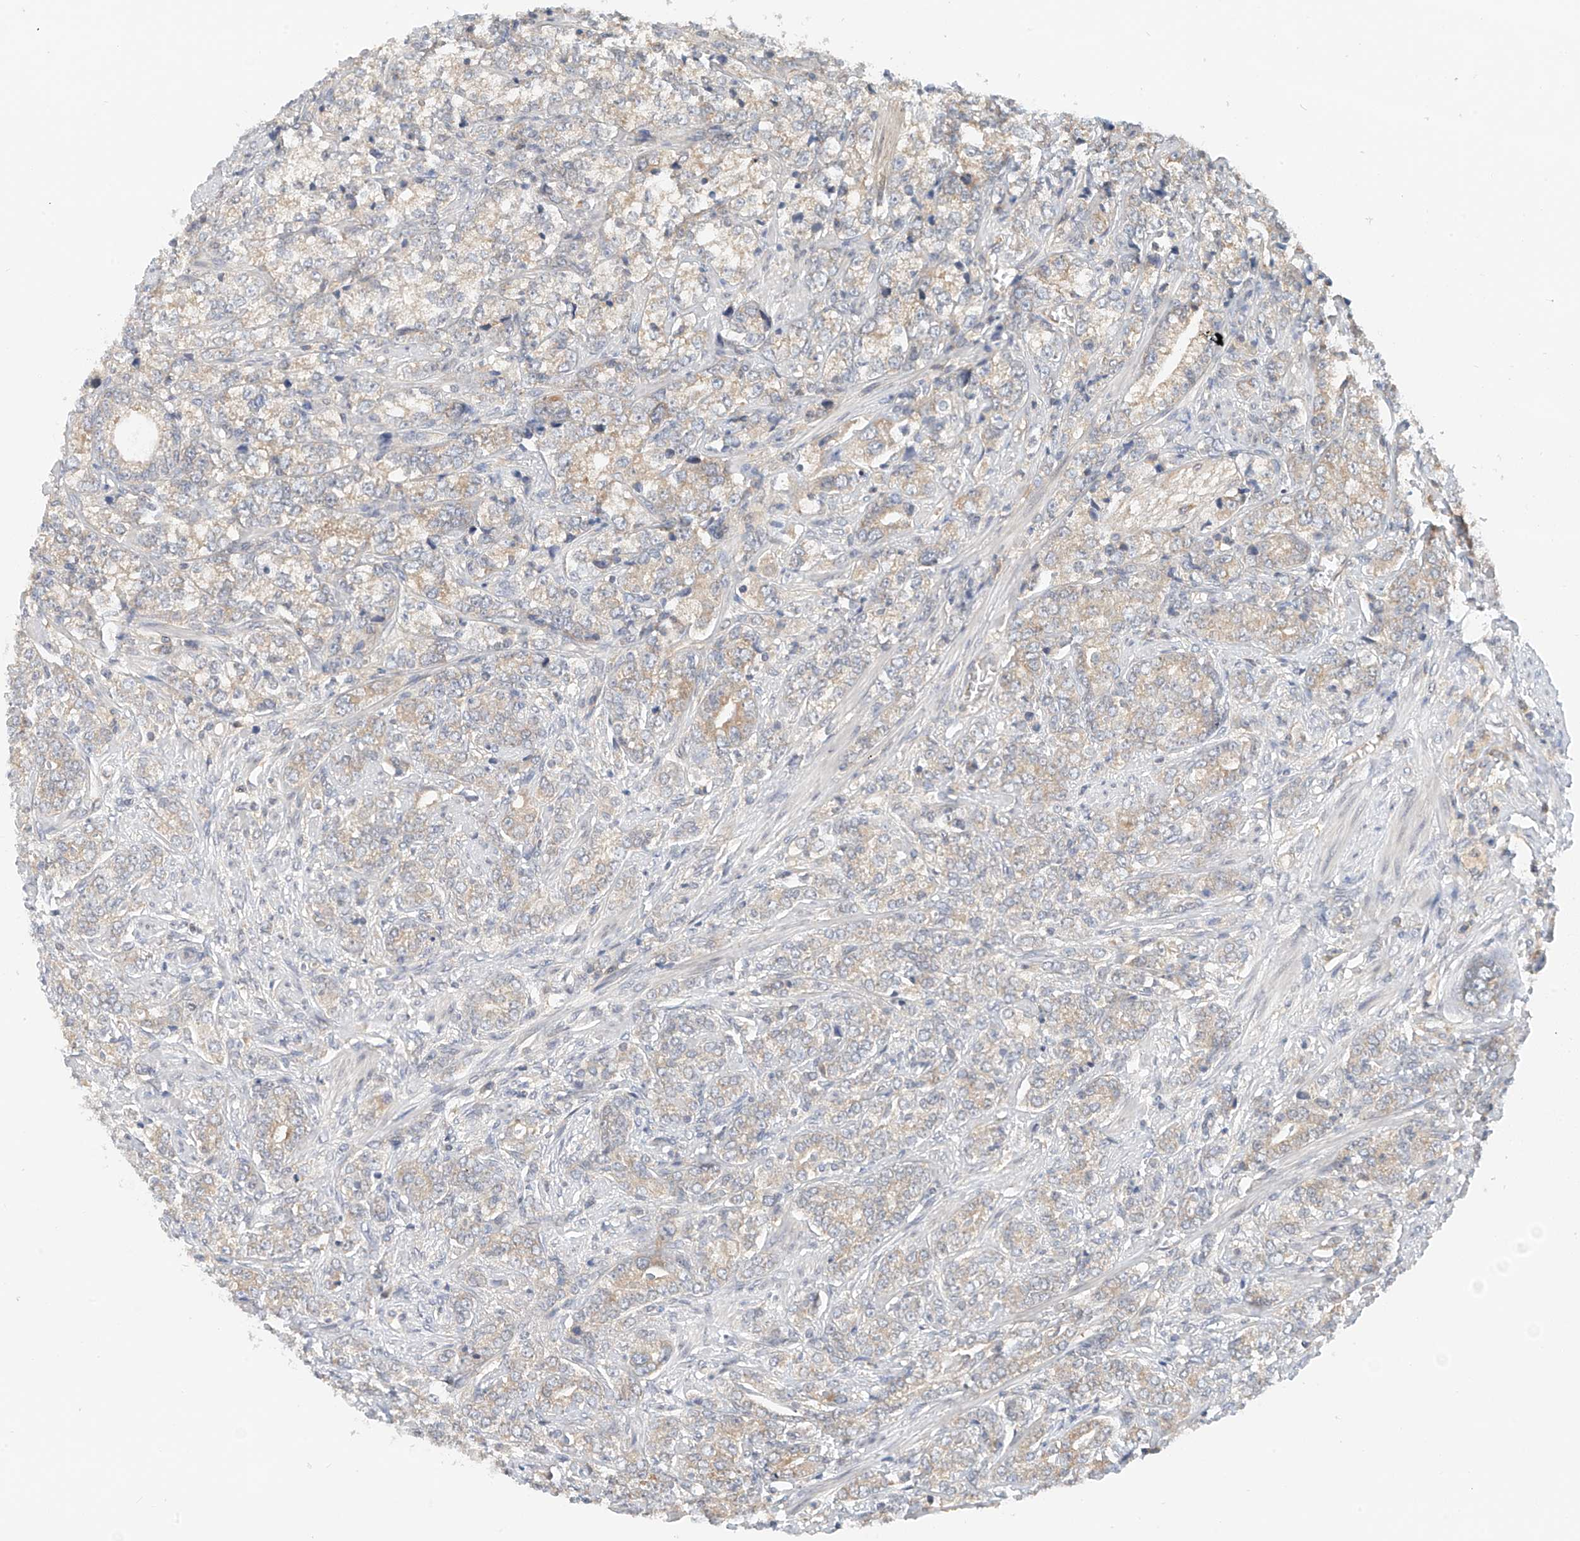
{"staining": {"intensity": "weak", "quantity": ">75%", "location": "cytoplasmic/membranous"}, "tissue": "prostate cancer", "cell_type": "Tumor cells", "image_type": "cancer", "snomed": [{"axis": "morphology", "description": "Adenocarcinoma, High grade"}, {"axis": "topography", "description": "Prostate"}], "caption": "Weak cytoplasmic/membranous staining for a protein is appreciated in about >75% of tumor cells of adenocarcinoma (high-grade) (prostate) using immunohistochemistry.", "gene": "PPA2", "patient": {"sex": "male", "age": 69}}